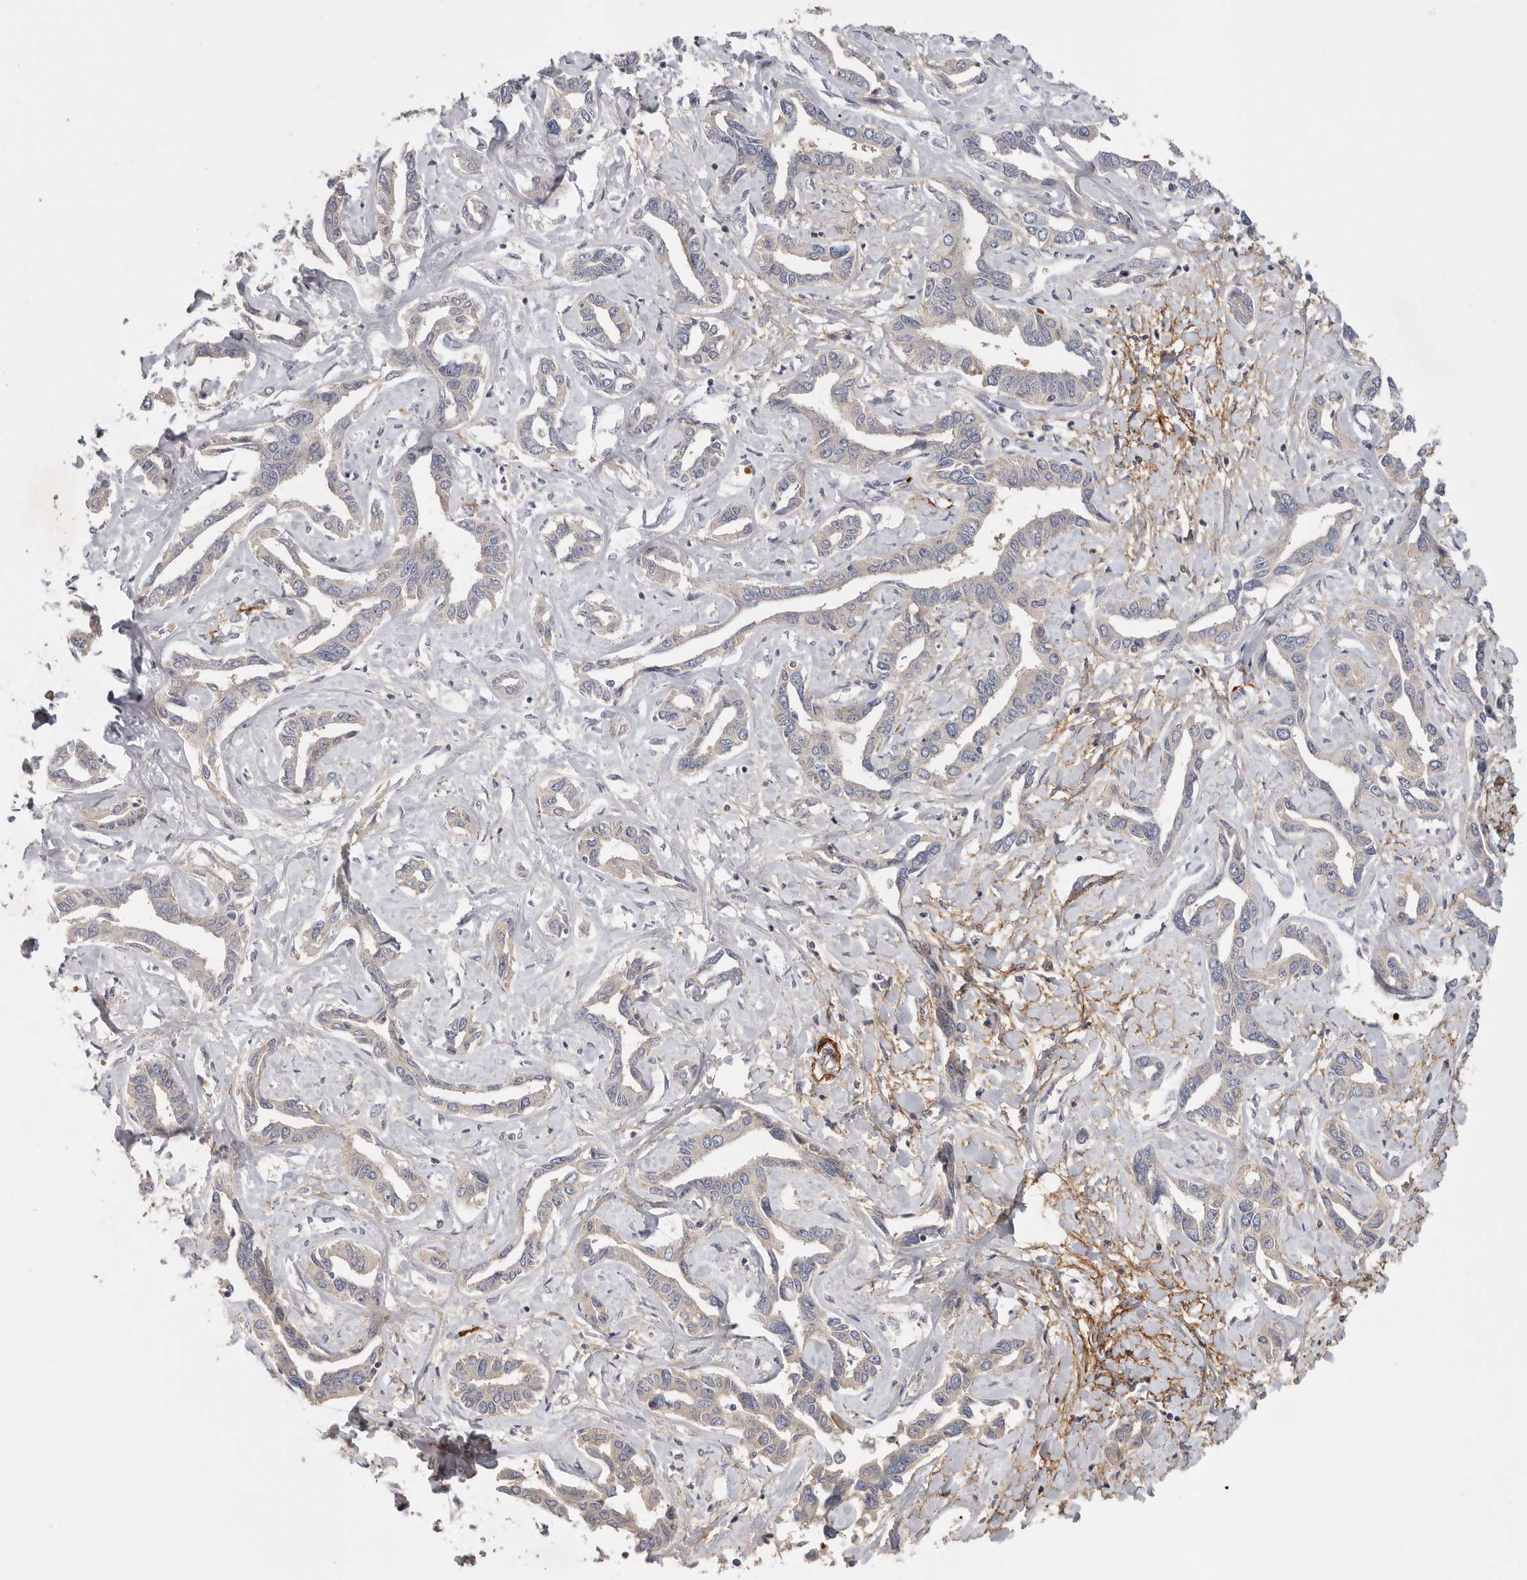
{"staining": {"intensity": "negative", "quantity": "none", "location": "none"}, "tissue": "liver cancer", "cell_type": "Tumor cells", "image_type": "cancer", "snomed": [{"axis": "morphology", "description": "Cholangiocarcinoma"}, {"axis": "topography", "description": "Liver"}], "caption": "Protein analysis of liver cancer (cholangiocarcinoma) displays no significant staining in tumor cells.", "gene": "CFAP298", "patient": {"sex": "male", "age": 59}}